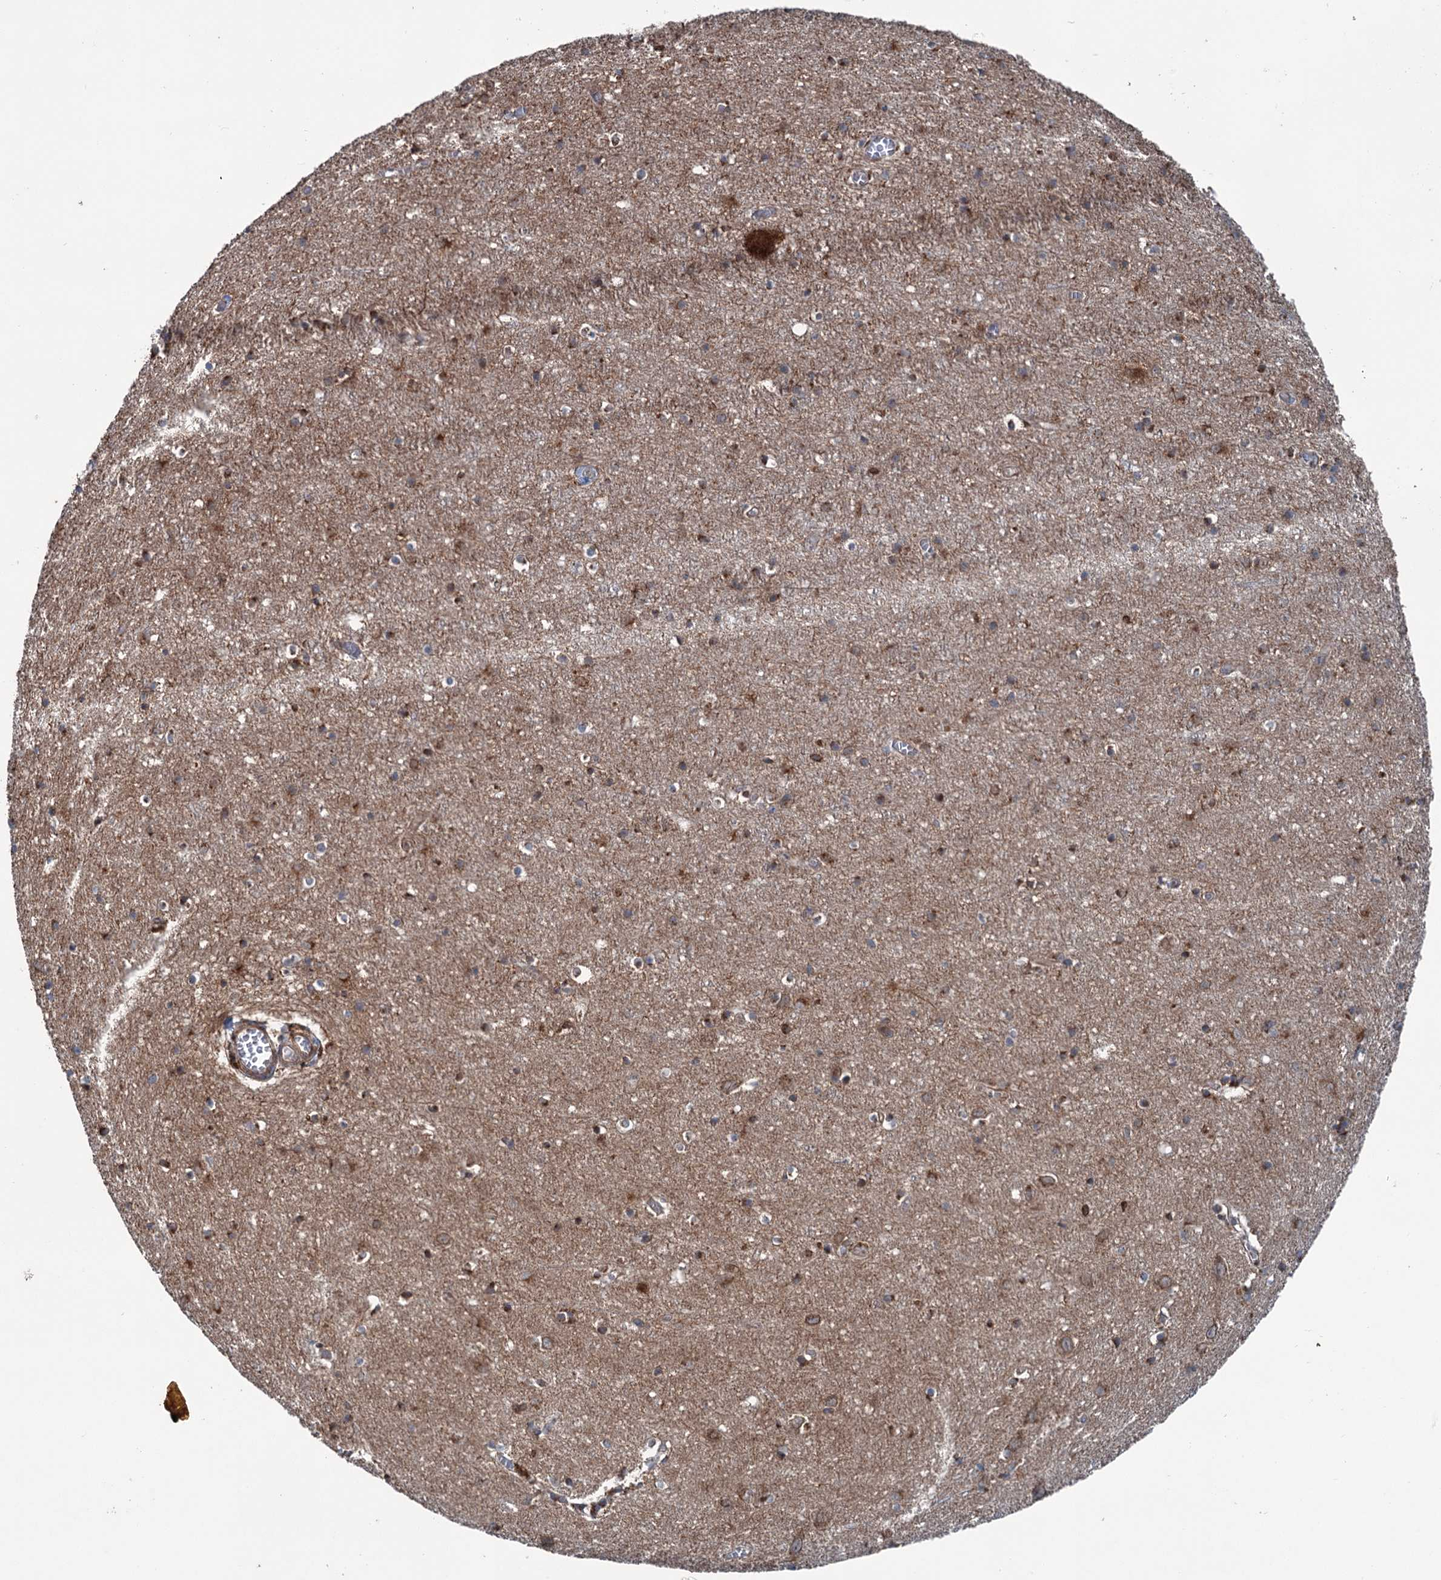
{"staining": {"intensity": "moderate", "quantity": ">75%", "location": "cytoplasmic/membranous"}, "tissue": "cerebral cortex", "cell_type": "Endothelial cells", "image_type": "normal", "snomed": [{"axis": "morphology", "description": "Normal tissue, NOS"}, {"axis": "topography", "description": "Cerebral cortex"}], "caption": "This is an image of immunohistochemistry (IHC) staining of benign cerebral cortex, which shows moderate staining in the cytoplasmic/membranous of endothelial cells.", "gene": "CALCOCO1", "patient": {"sex": "female", "age": 64}}